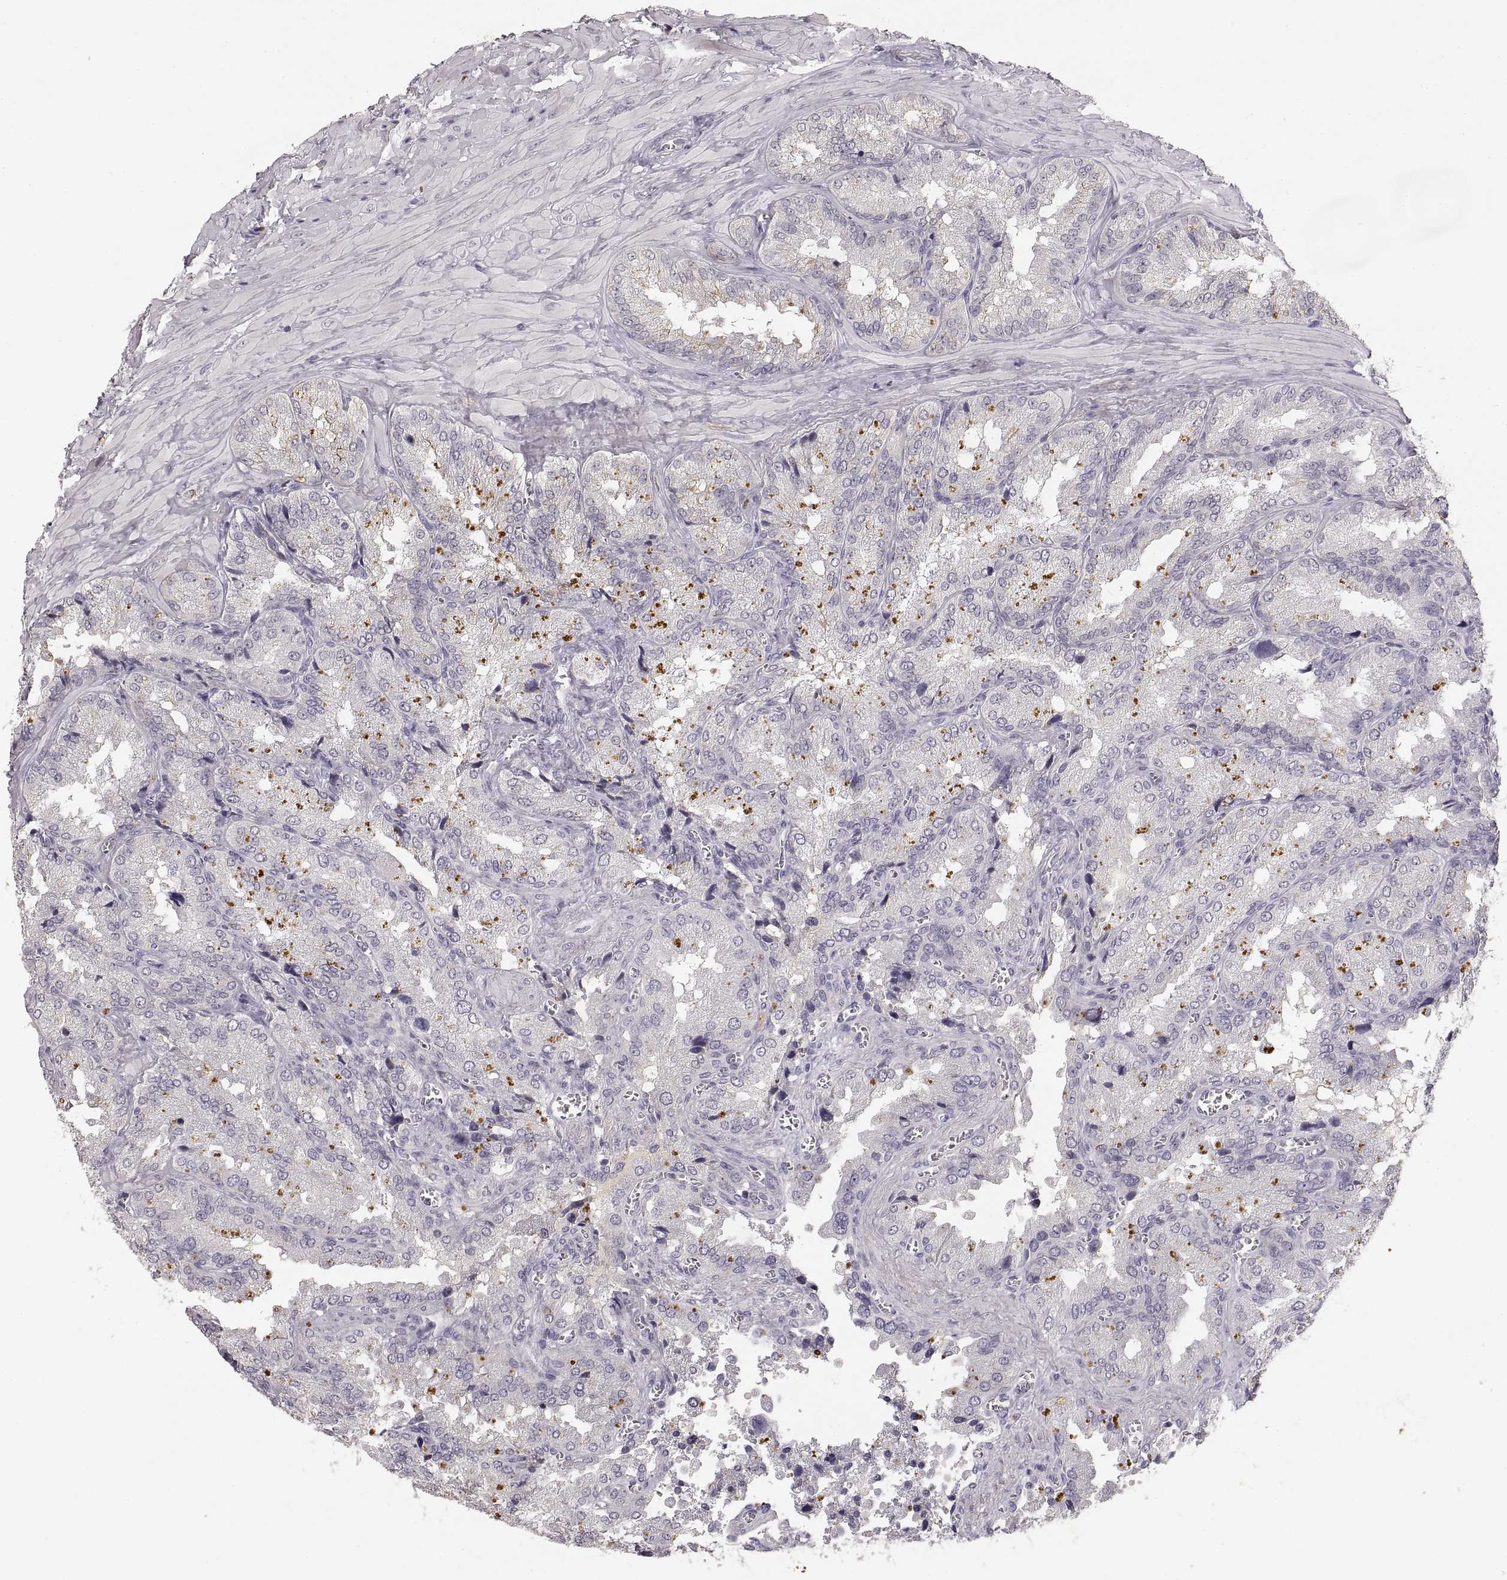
{"staining": {"intensity": "negative", "quantity": "none", "location": "none"}, "tissue": "seminal vesicle", "cell_type": "Glandular cells", "image_type": "normal", "snomed": [{"axis": "morphology", "description": "Normal tissue, NOS"}, {"axis": "topography", "description": "Seminal veicle"}], "caption": "A micrograph of seminal vesicle stained for a protein shows no brown staining in glandular cells.", "gene": "RUNDC3A", "patient": {"sex": "male", "age": 37}}